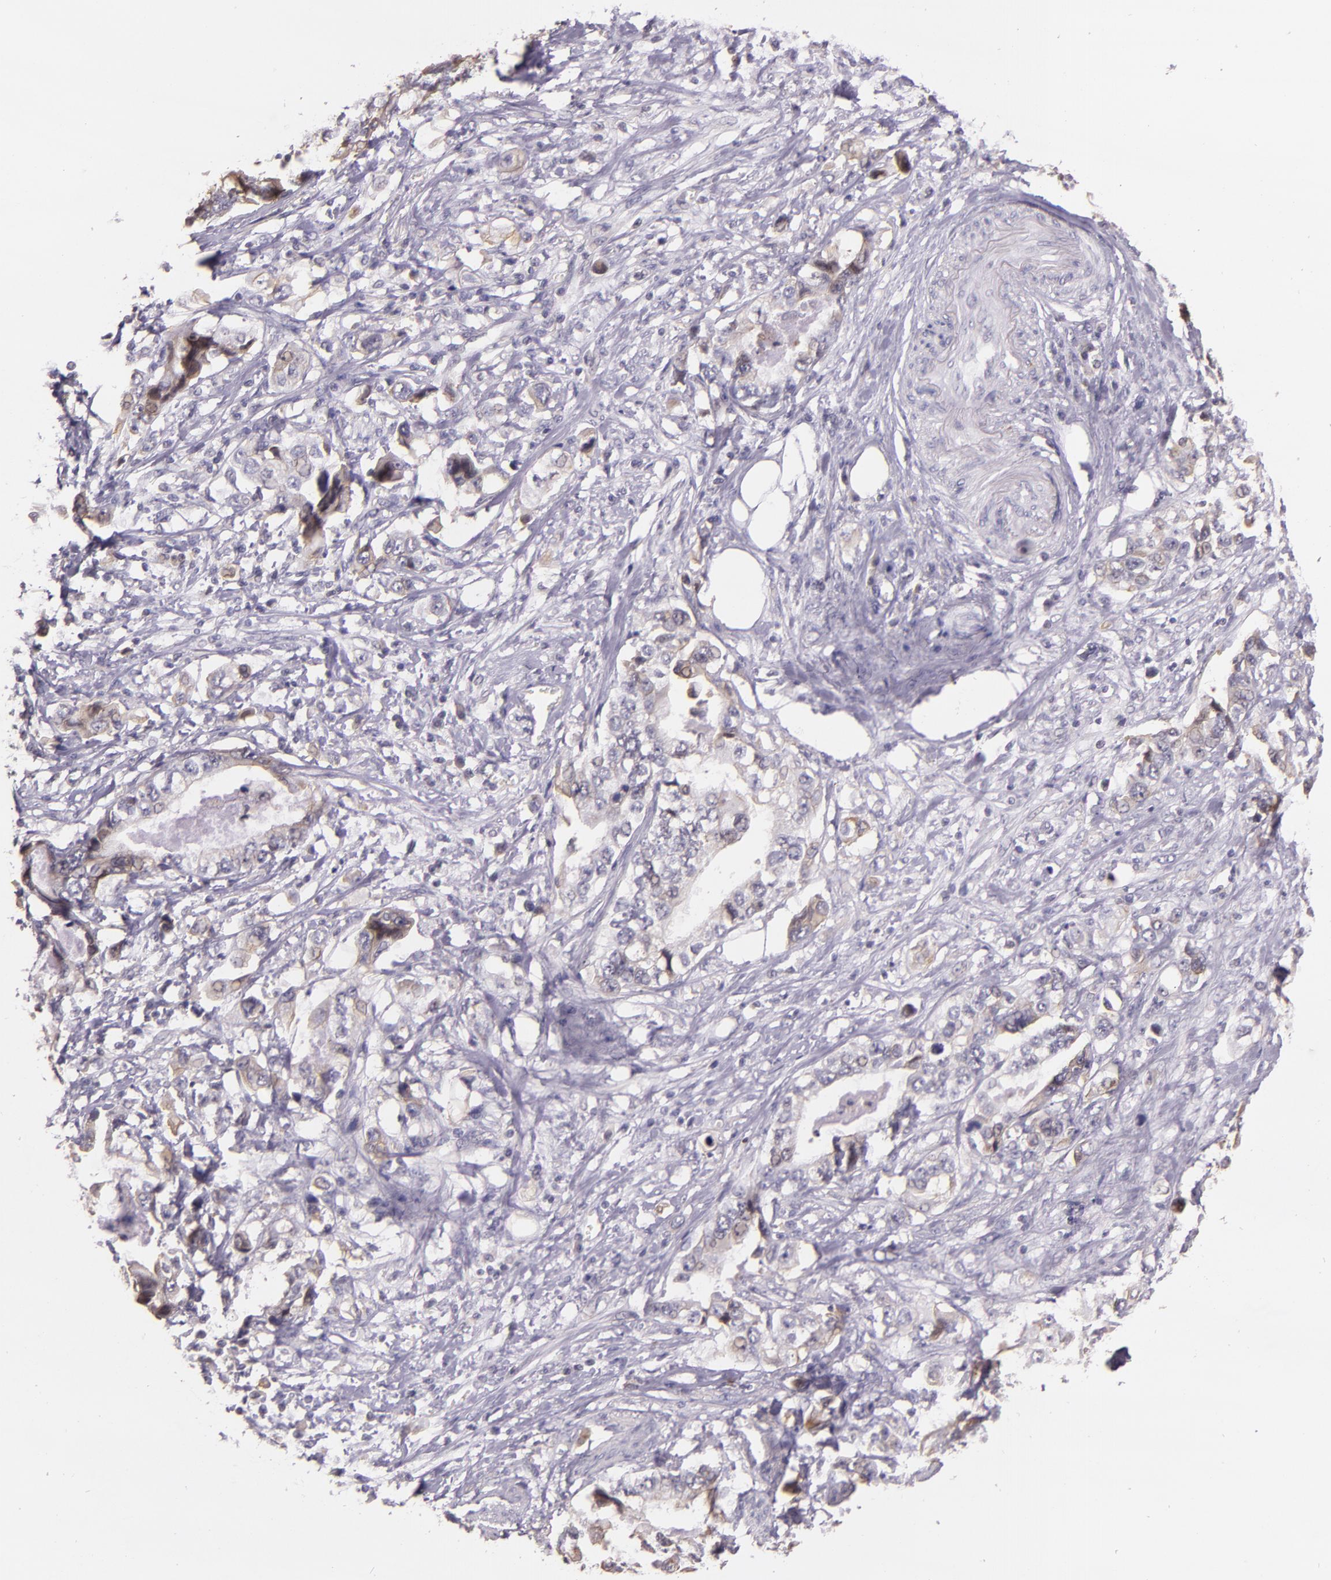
{"staining": {"intensity": "negative", "quantity": "none", "location": "none"}, "tissue": "stomach cancer", "cell_type": "Tumor cells", "image_type": "cancer", "snomed": [{"axis": "morphology", "description": "Adenocarcinoma, NOS"}, {"axis": "topography", "description": "Pancreas"}, {"axis": "topography", "description": "Stomach, upper"}], "caption": "An immunohistochemistry (IHC) histopathology image of stomach cancer (adenocarcinoma) is shown. There is no staining in tumor cells of stomach cancer (adenocarcinoma).", "gene": "ARMH4", "patient": {"sex": "male", "age": 77}}